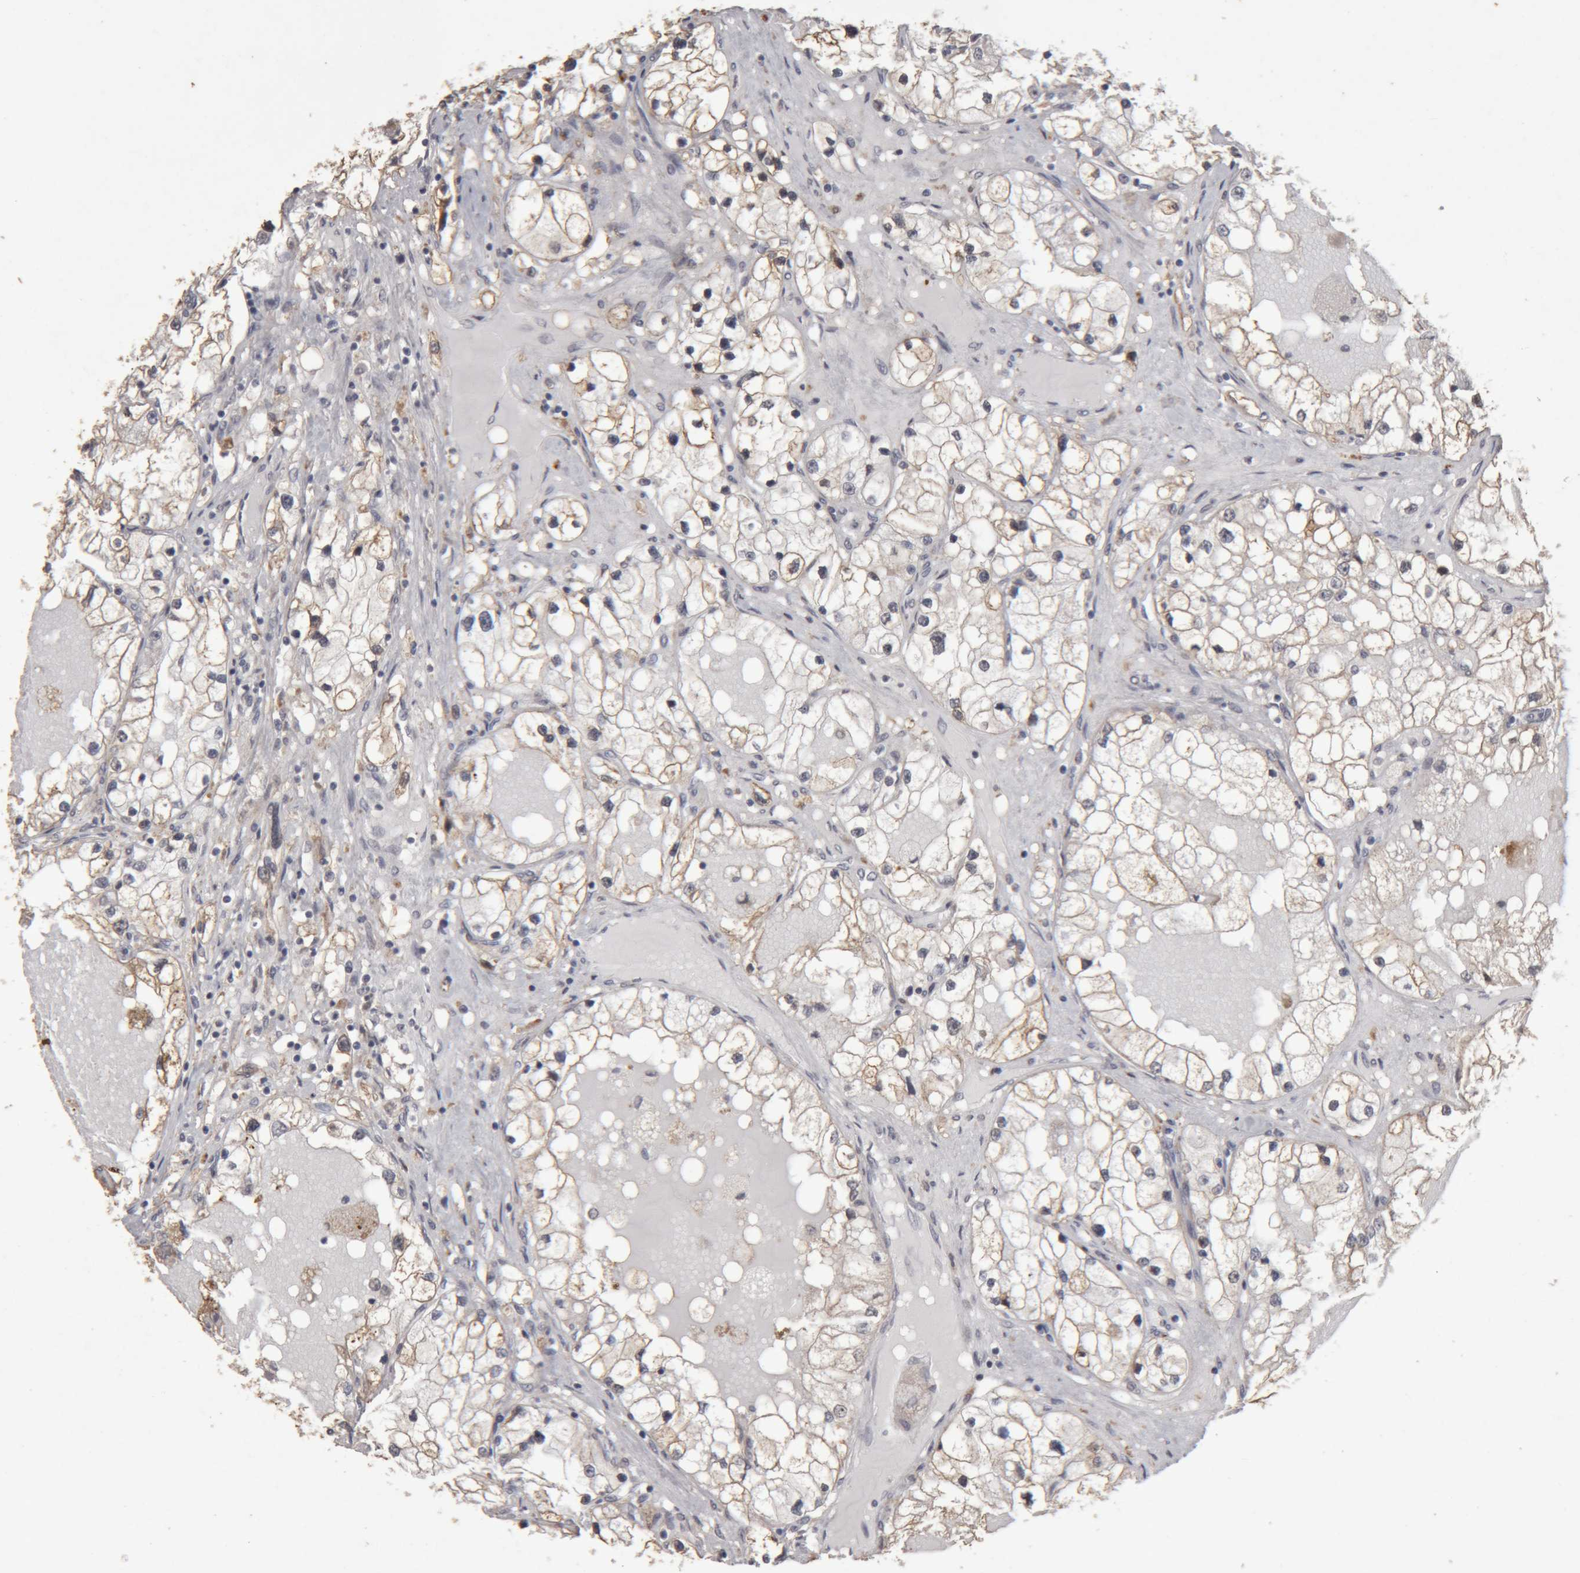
{"staining": {"intensity": "weak", "quantity": ">75%", "location": "cytoplasmic/membranous"}, "tissue": "renal cancer", "cell_type": "Tumor cells", "image_type": "cancer", "snomed": [{"axis": "morphology", "description": "Adenocarcinoma, NOS"}, {"axis": "topography", "description": "Kidney"}], "caption": "Protein staining displays weak cytoplasmic/membranous staining in about >75% of tumor cells in renal adenocarcinoma.", "gene": "MEP1A", "patient": {"sex": "male", "age": 68}}